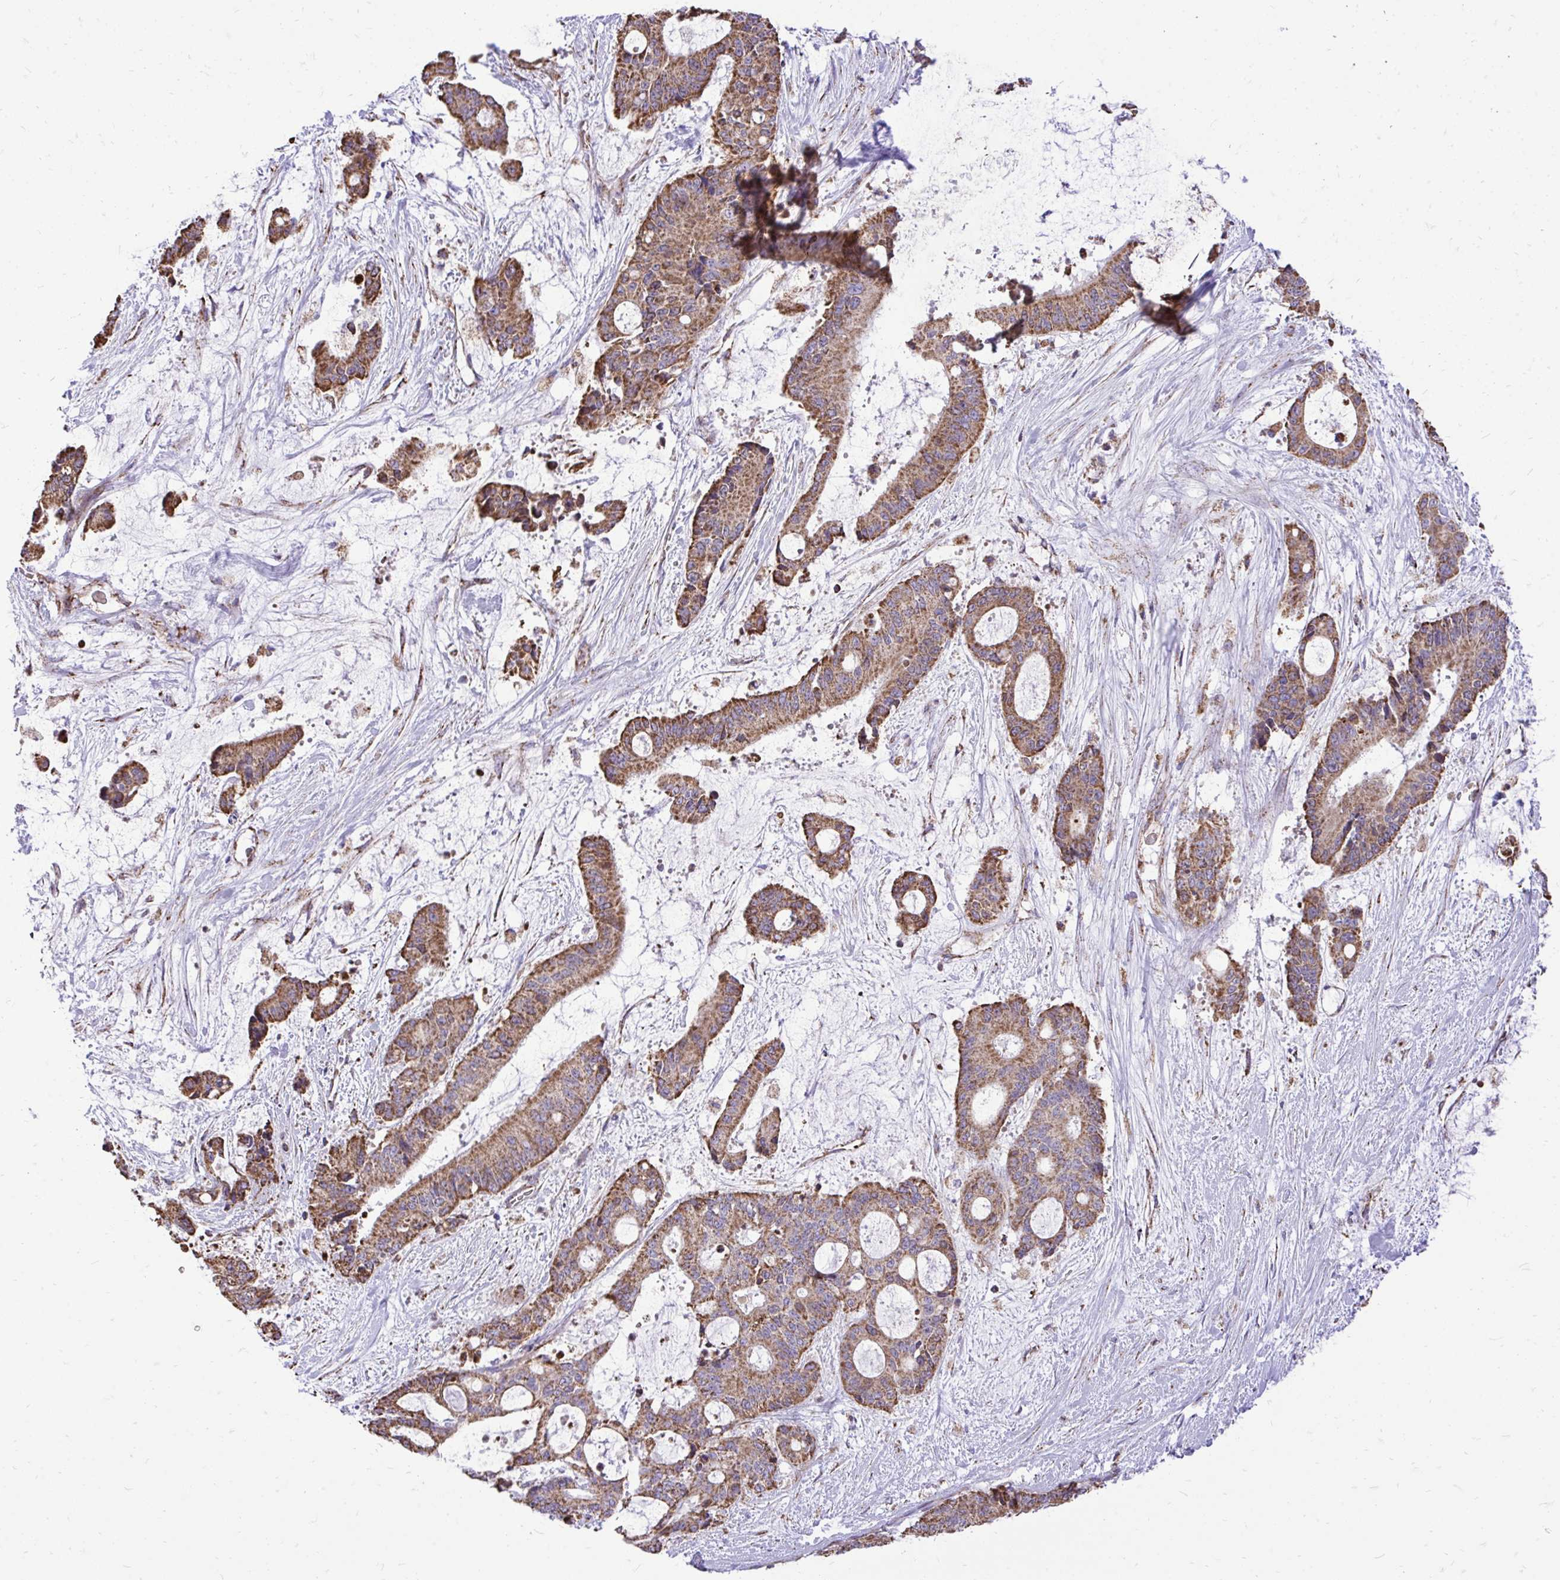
{"staining": {"intensity": "moderate", "quantity": ">75%", "location": "cytoplasmic/membranous"}, "tissue": "liver cancer", "cell_type": "Tumor cells", "image_type": "cancer", "snomed": [{"axis": "morphology", "description": "Normal tissue, NOS"}, {"axis": "morphology", "description": "Cholangiocarcinoma"}, {"axis": "topography", "description": "Liver"}, {"axis": "topography", "description": "Peripheral nerve tissue"}], "caption": "This is an image of immunohistochemistry staining of liver cancer (cholangiocarcinoma), which shows moderate expression in the cytoplasmic/membranous of tumor cells.", "gene": "UBE2C", "patient": {"sex": "female", "age": 73}}